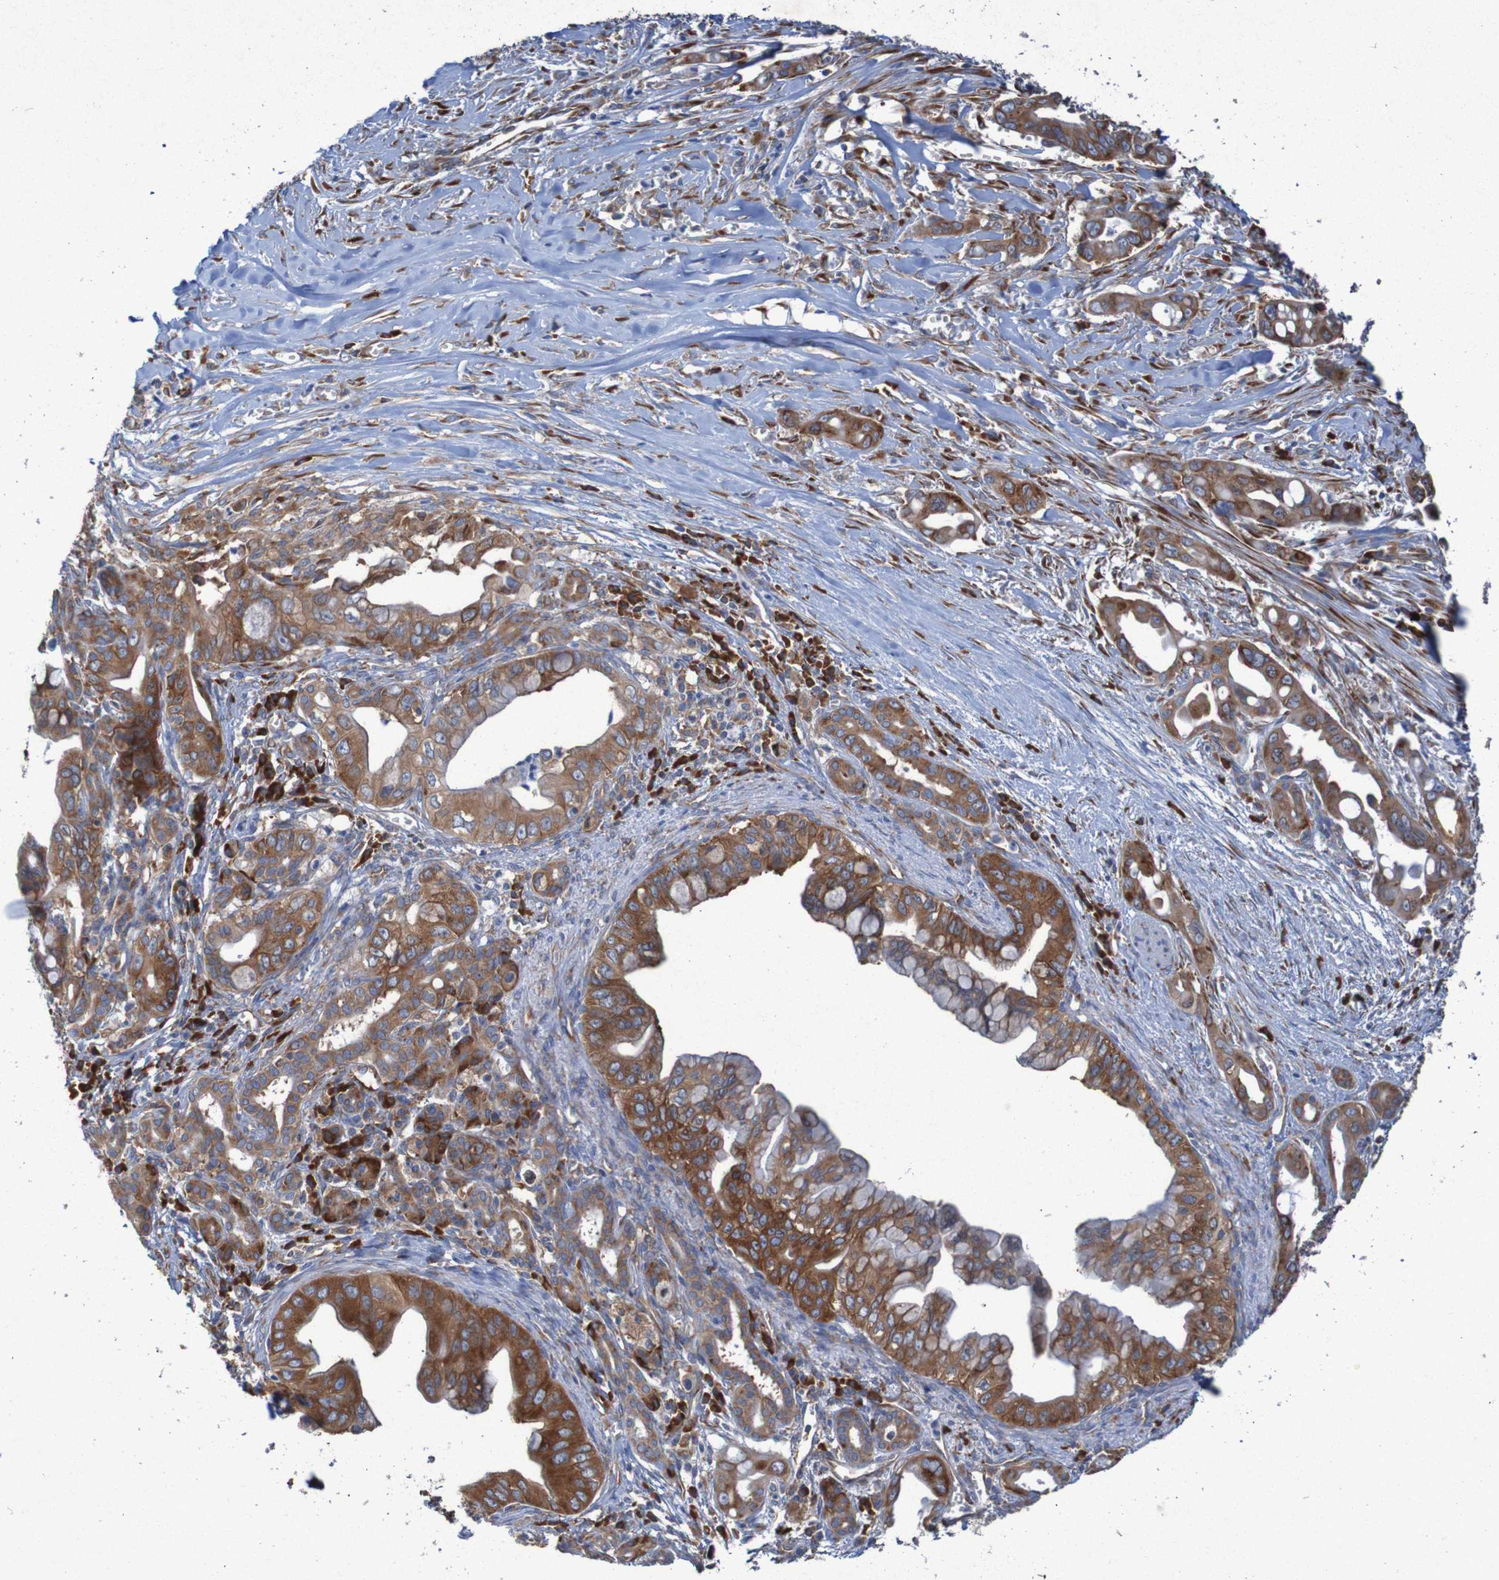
{"staining": {"intensity": "strong", "quantity": ">75%", "location": "cytoplasmic/membranous"}, "tissue": "pancreatic cancer", "cell_type": "Tumor cells", "image_type": "cancer", "snomed": [{"axis": "morphology", "description": "Adenocarcinoma, NOS"}, {"axis": "topography", "description": "Pancreas"}], "caption": "IHC of pancreatic cancer (adenocarcinoma) demonstrates high levels of strong cytoplasmic/membranous staining in approximately >75% of tumor cells.", "gene": "RPL10", "patient": {"sex": "male", "age": 59}}